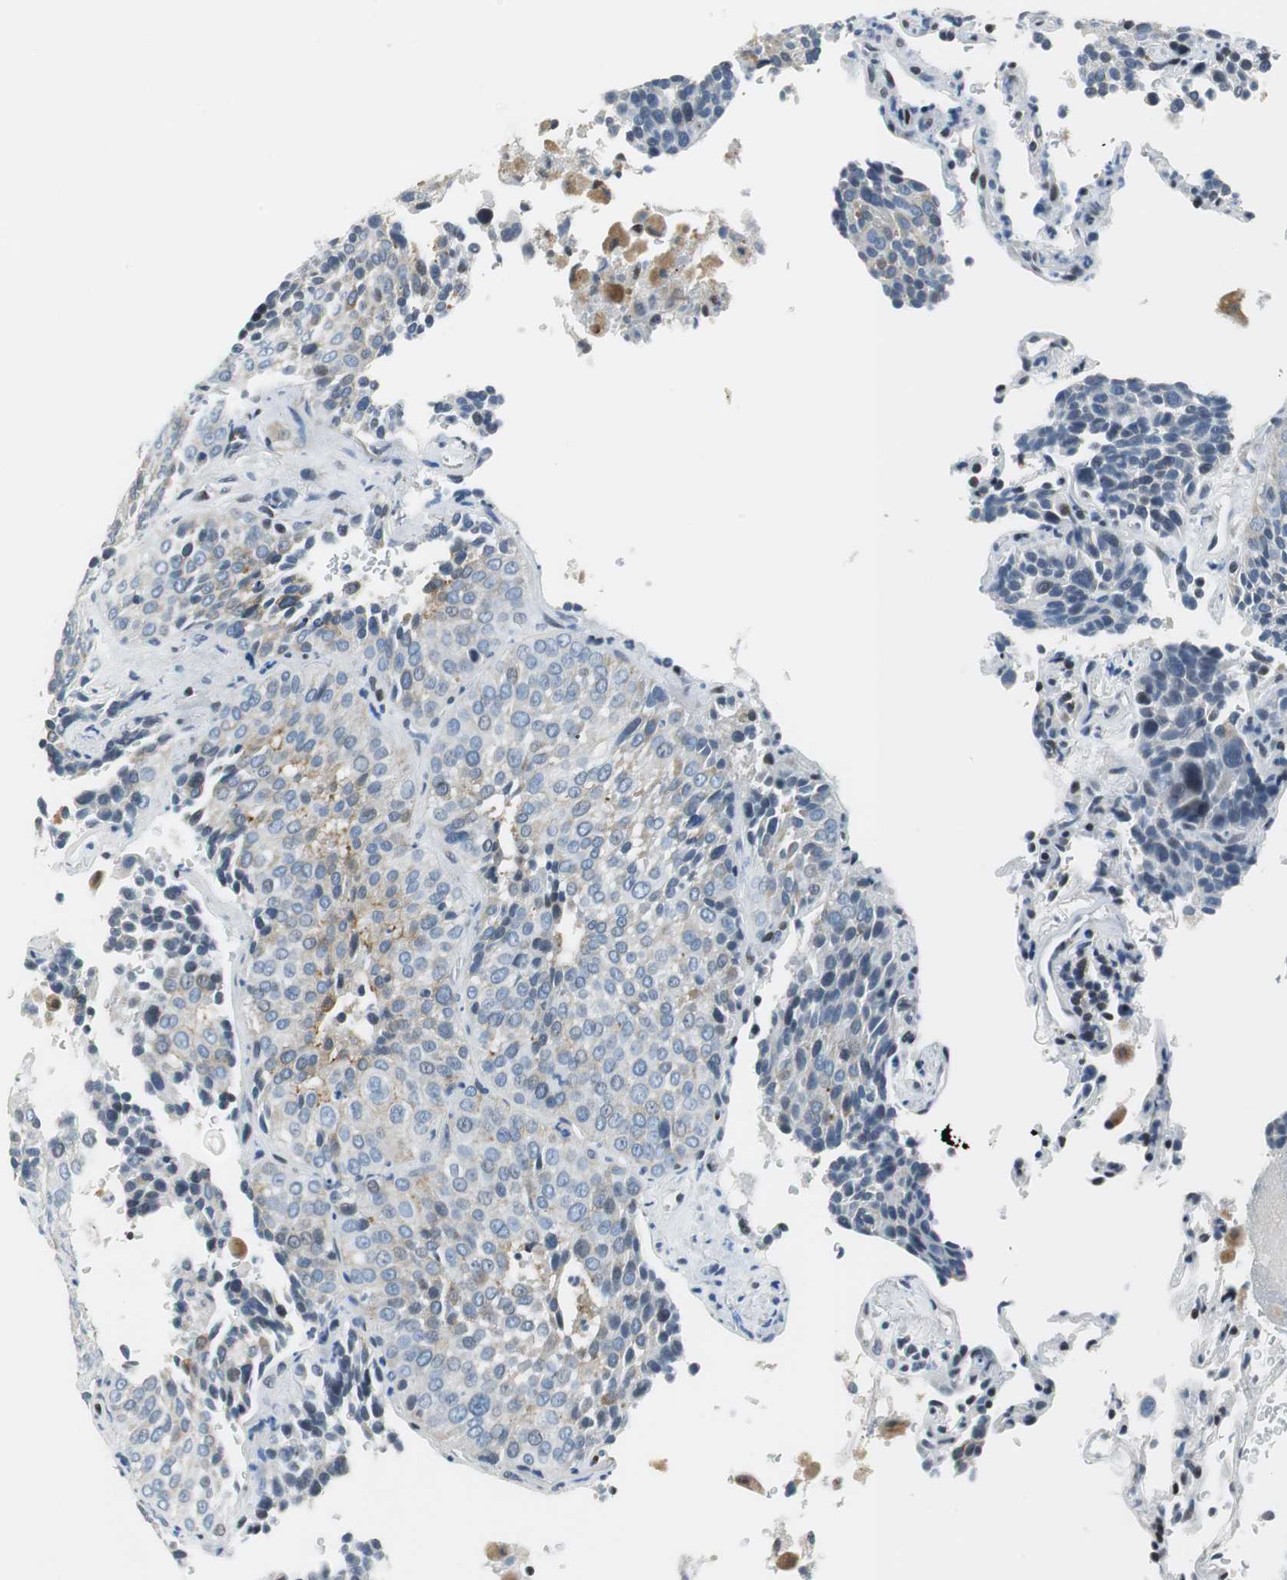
{"staining": {"intensity": "weak", "quantity": "25%-75%", "location": "cytoplasmic/membranous"}, "tissue": "lung cancer", "cell_type": "Tumor cells", "image_type": "cancer", "snomed": [{"axis": "morphology", "description": "Squamous cell carcinoma, NOS"}, {"axis": "topography", "description": "Lung"}], "caption": "Protein staining of lung cancer tissue displays weak cytoplasmic/membranous positivity in about 25%-75% of tumor cells. Immunohistochemistry (ihc) stains the protein in brown and the nuclei are stained blue.", "gene": "HCFC2", "patient": {"sex": "male", "age": 54}}